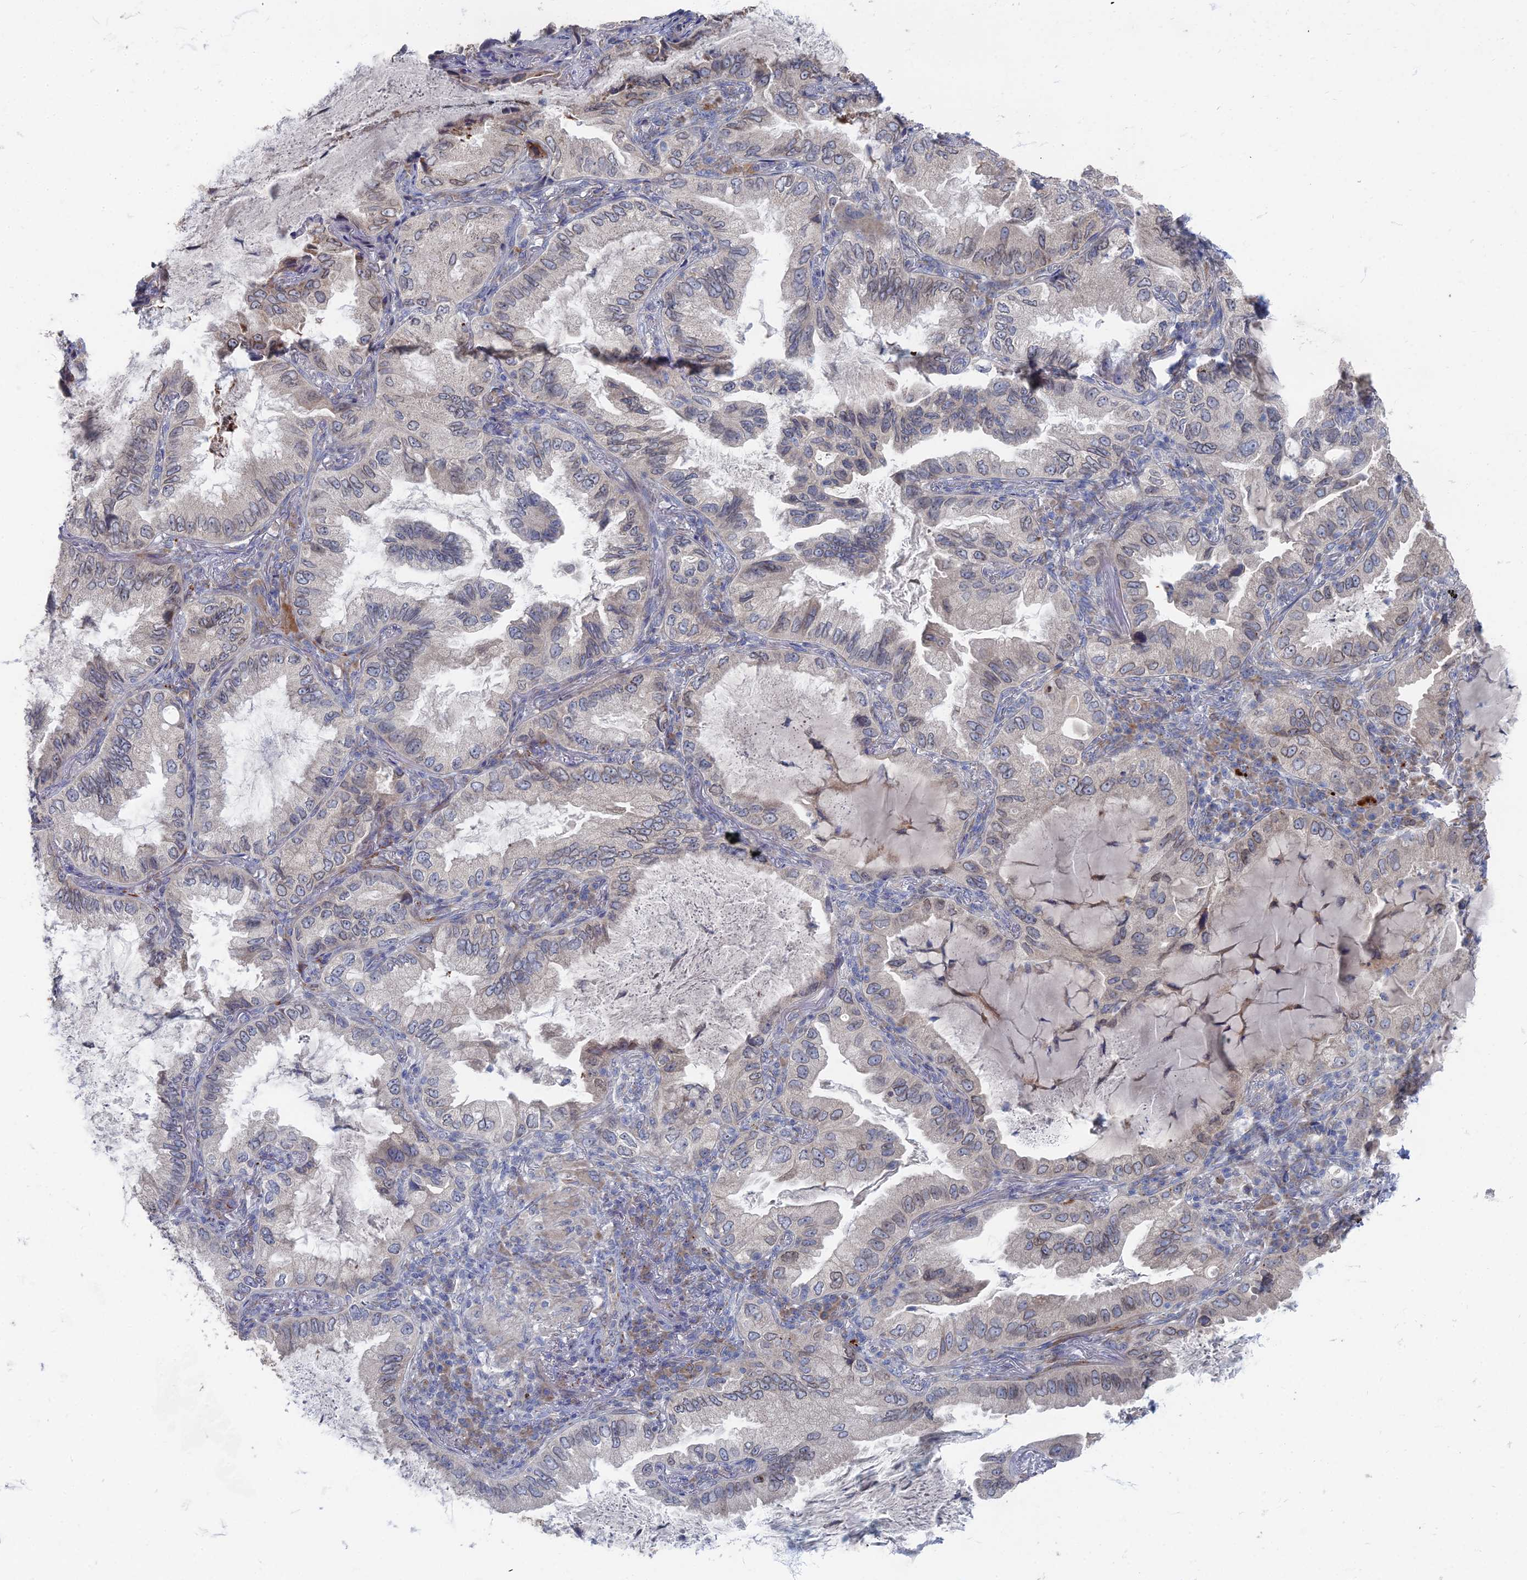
{"staining": {"intensity": "weak", "quantity": ">75%", "location": "cytoplasmic/membranous,nuclear"}, "tissue": "lung cancer", "cell_type": "Tumor cells", "image_type": "cancer", "snomed": [{"axis": "morphology", "description": "Adenocarcinoma, NOS"}, {"axis": "topography", "description": "Lung"}], "caption": "Lung adenocarcinoma stained for a protein demonstrates weak cytoplasmic/membranous and nuclear positivity in tumor cells.", "gene": "TMEM128", "patient": {"sex": "female", "age": 69}}